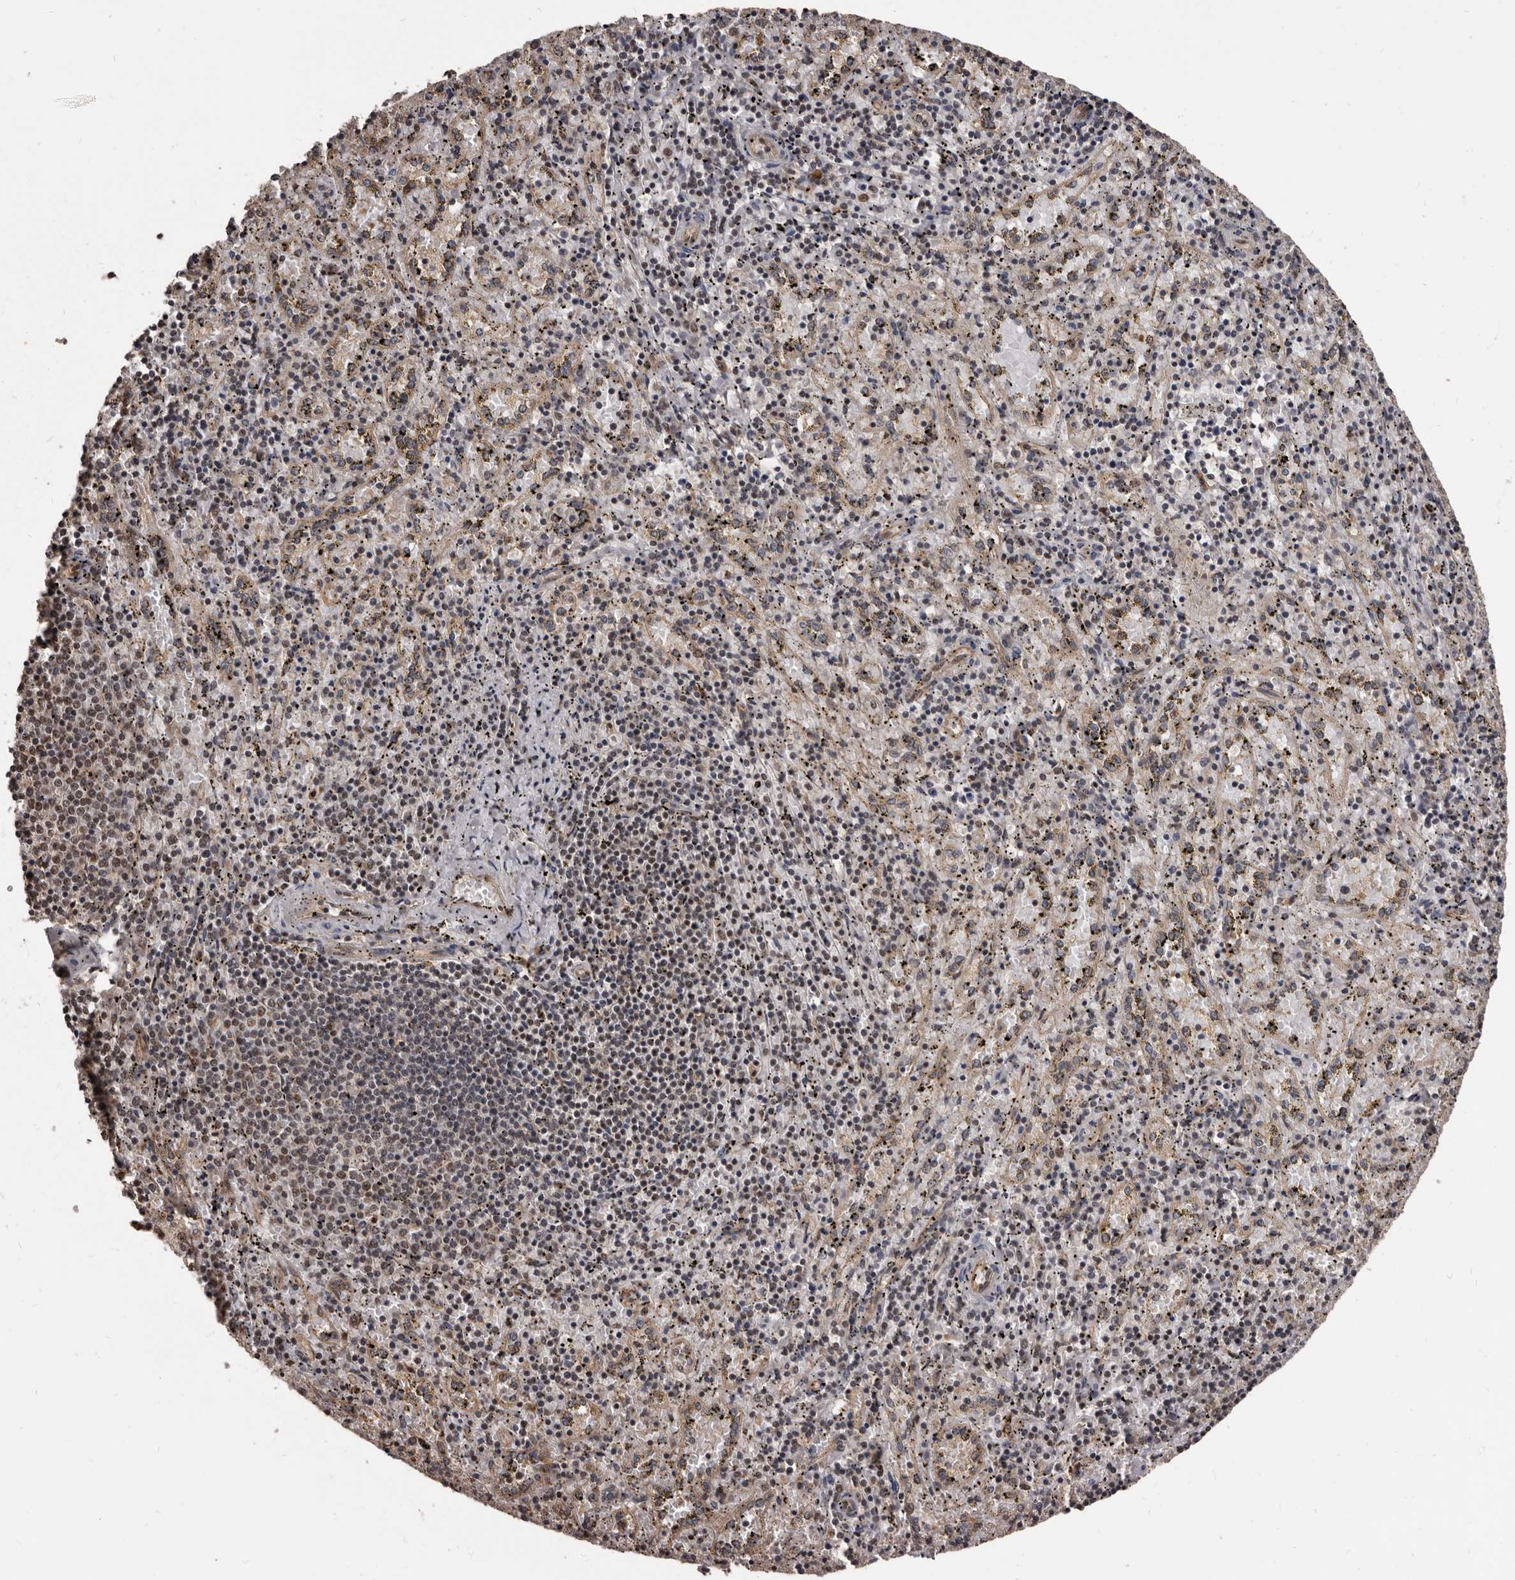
{"staining": {"intensity": "weak", "quantity": "25%-75%", "location": "nuclear"}, "tissue": "spleen", "cell_type": "Cells in red pulp", "image_type": "normal", "snomed": [{"axis": "morphology", "description": "Normal tissue, NOS"}, {"axis": "topography", "description": "Spleen"}], "caption": "The histopathology image displays staining of benign spleen, revealing weak nuclear protein expression (brown color) within cells in red pulp. (Brightfield microscopy of DAB IHC at high magnification).", "gene": "AHR", "patient": {"sex": "male", "age": 11}}